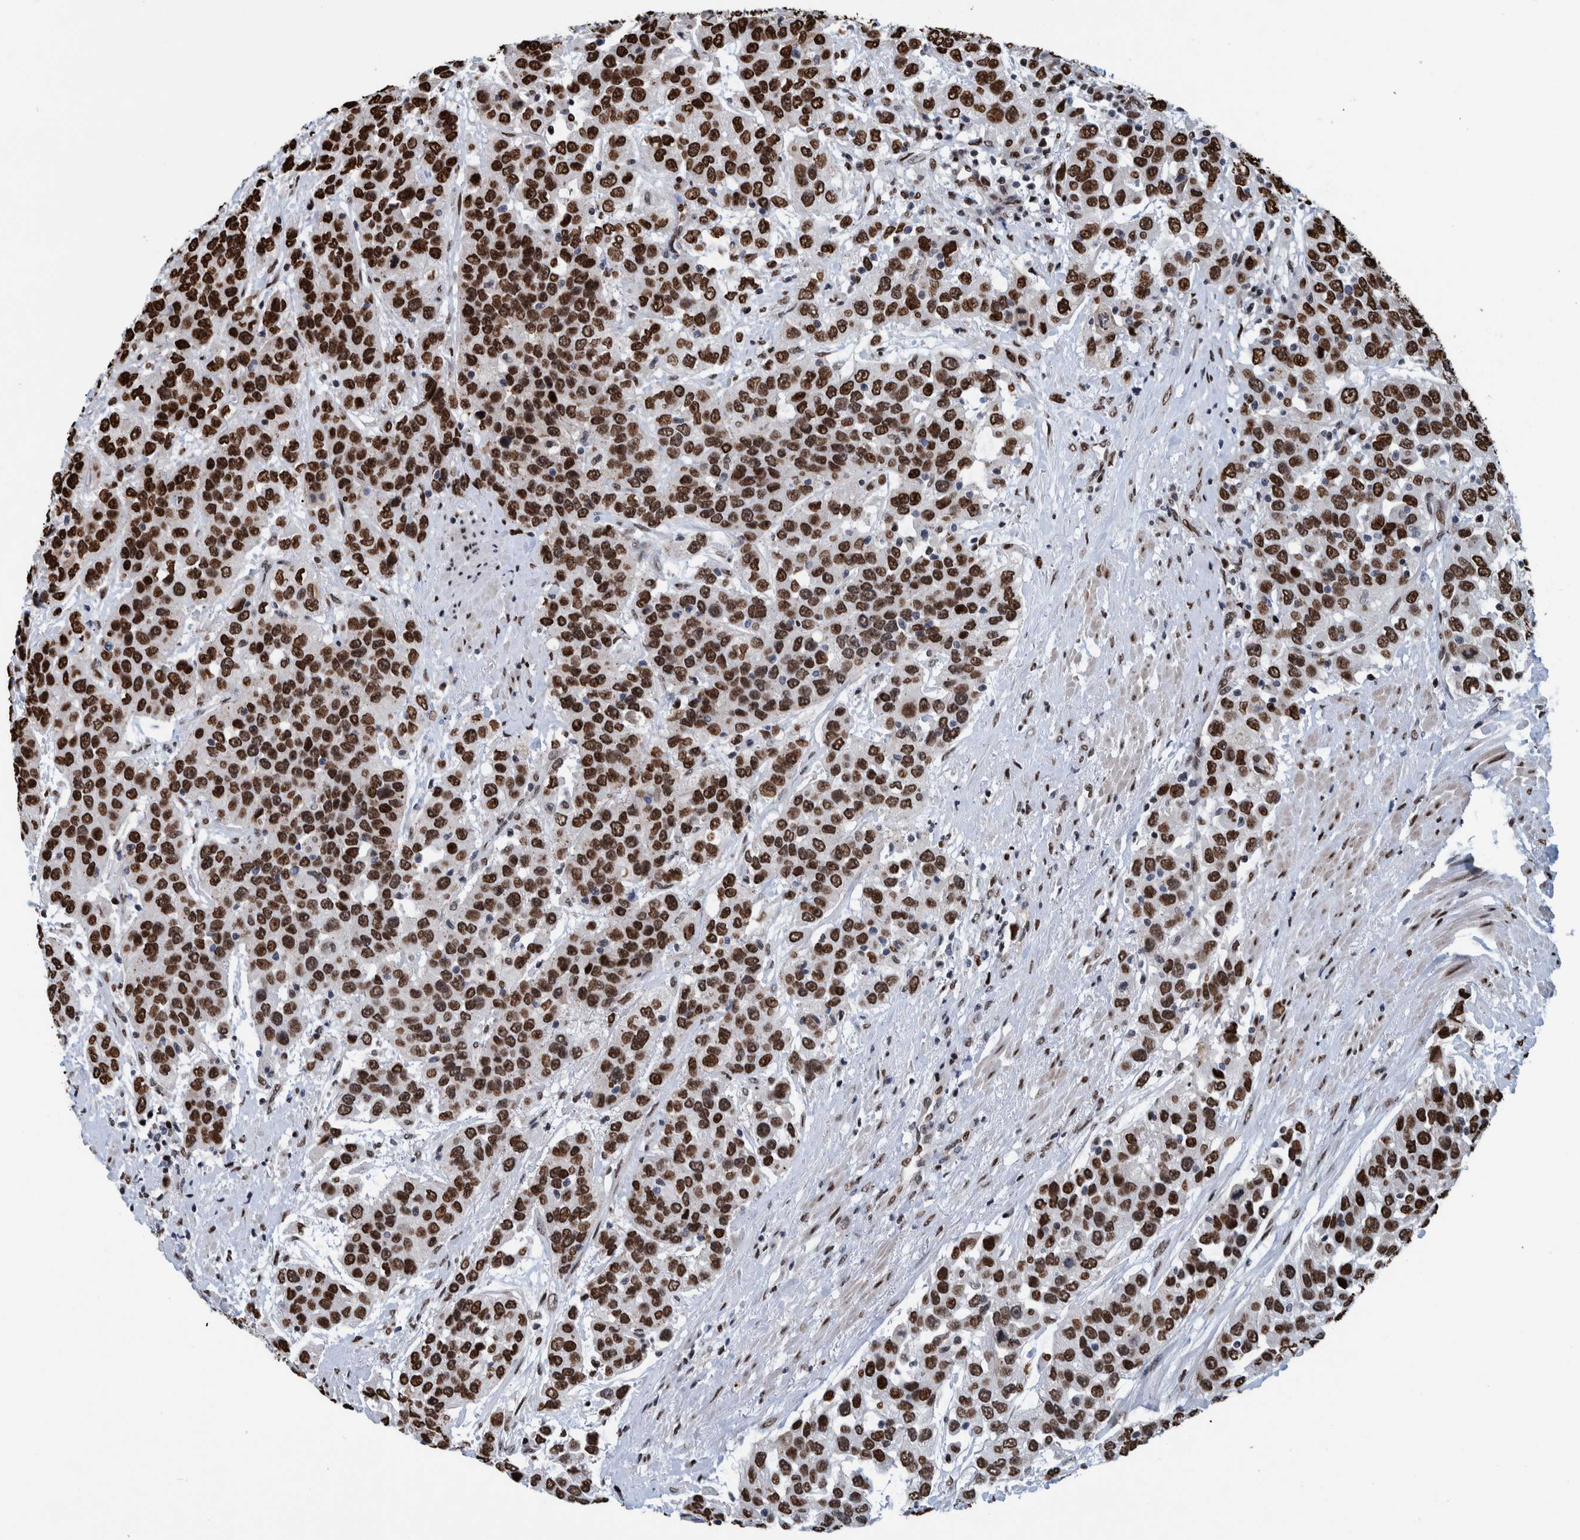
{"staining": {"intensity": "strong", "quantity": ">75%", "location": "nuclear"}, "tissue": "urothelial cancer", "cell_type": "Tumor cells", "image_type": "cancer", "snomed": [{"axis": "morphology", "description": "Urothelial carcinoma, High grade"}, {"axis": "topography", "description": "Urinary bladder"}], "caption": "Protein positivity by immunohistochemistry (IHC) reveals strong nuclear positivity in about >75% of tumor cells in high-grade urothelial carcinoma. The staining is performed using DAB brown chromogen to label protein expression. The nuclei are counter-stained blue using hematoxylin.", "gene": "HEATR9", "patient": {"sex": "female", "age": 80}}